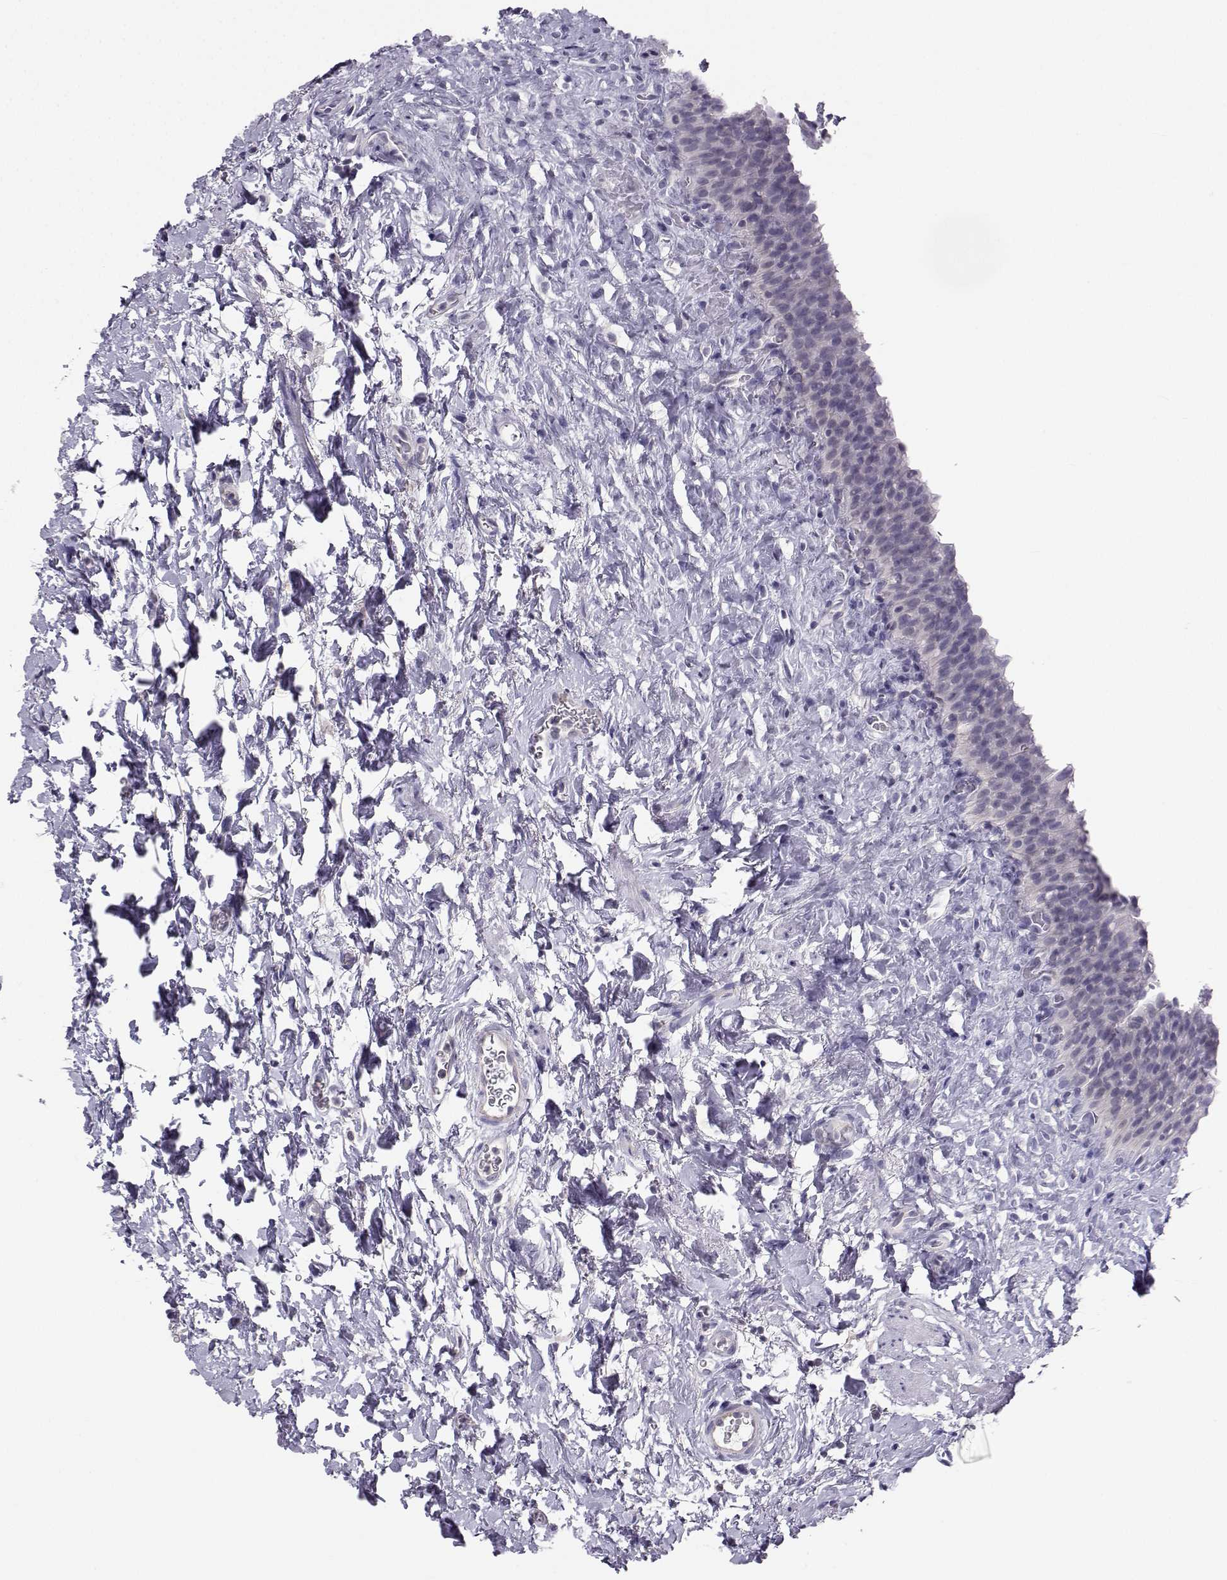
{"staining": {"intensity": "negative", "quantity": "none", "location": "none"}, "tissue": "urinary bladder", "cell_type": "Urothelial cells", "image_type": "normal", "snomed": [{"axis": "morphology", "description": "Normal tissue, NOS"}, {"axis": "topography", "description": "Urinary bladder"}], "caption": "An immunohistochemistry micrograph of normal urinary bladder is shown. There is no staining in urothelial cells of urinary bladder.", "gene": "MROH7", "patient": {"sex": "male", "age": 76}}